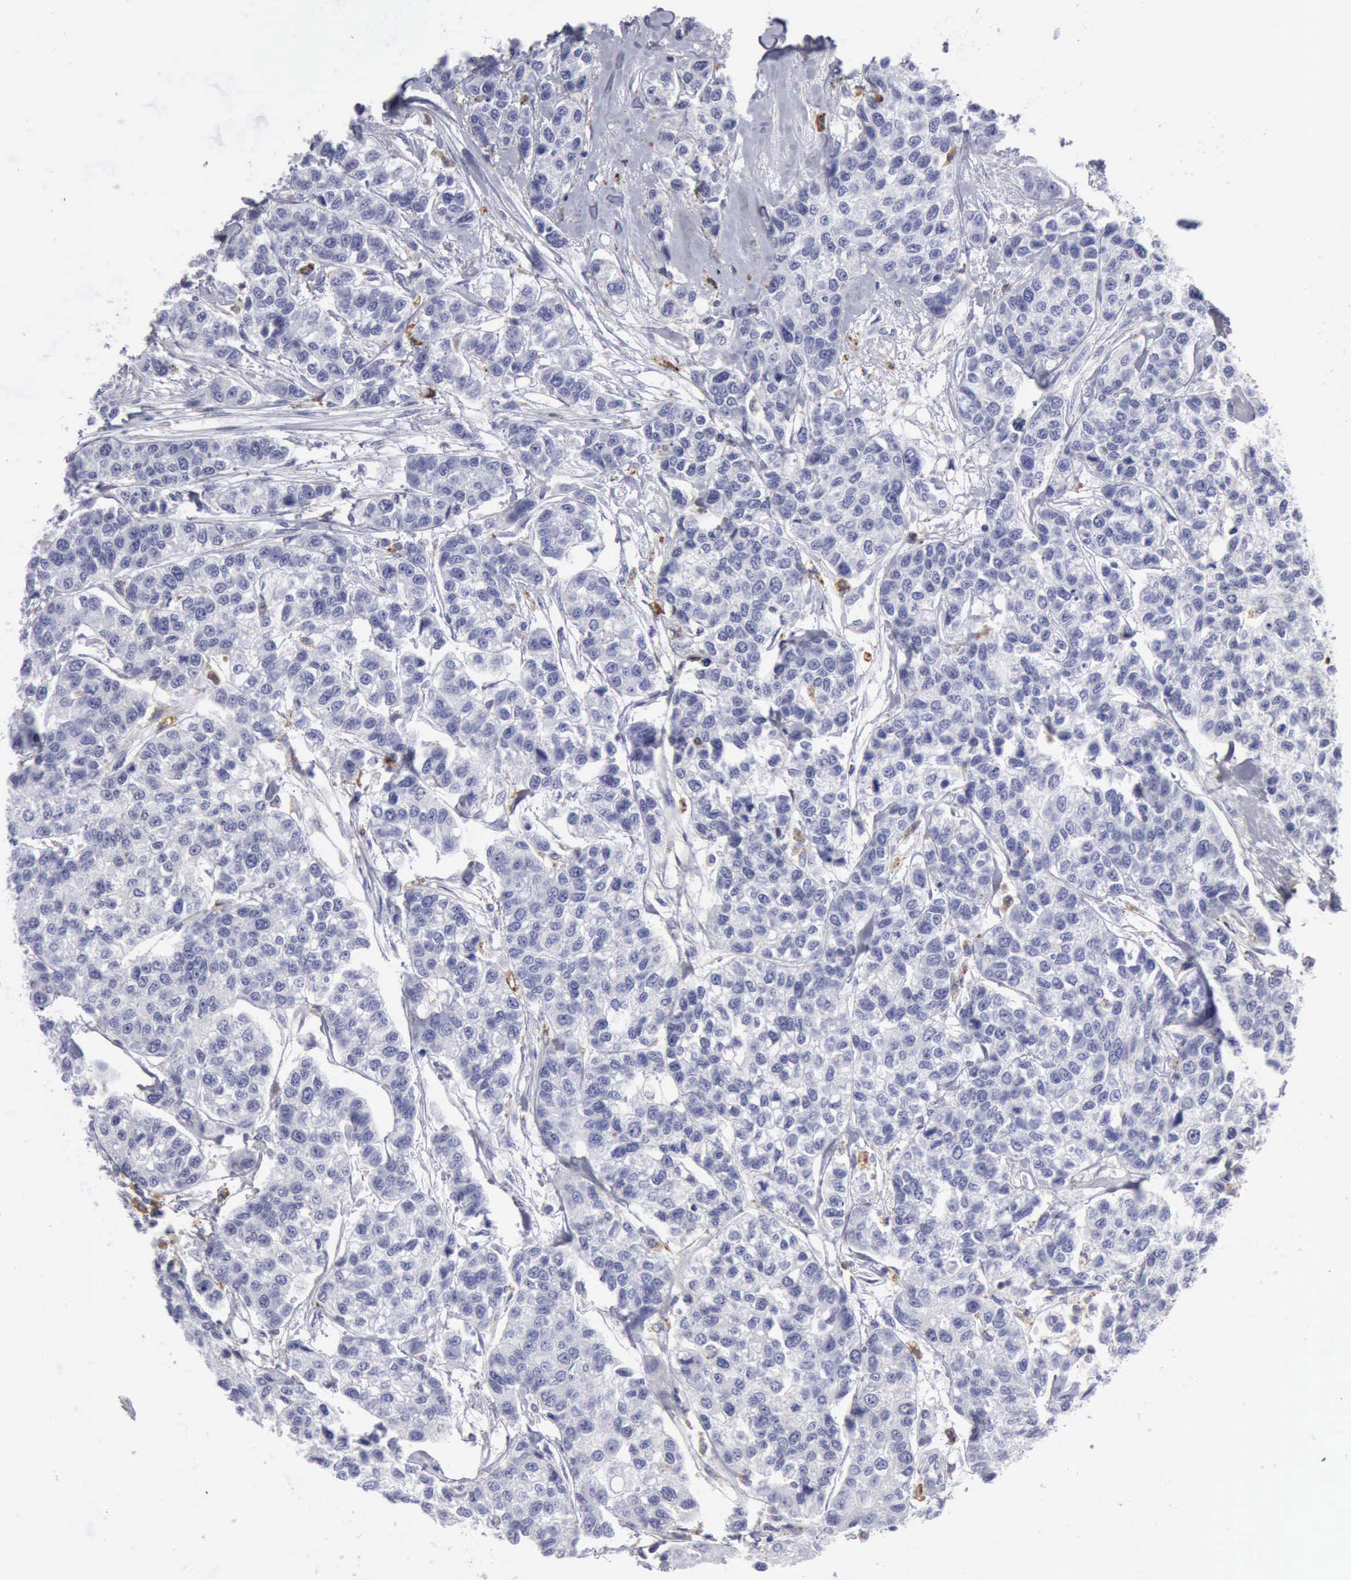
{"staining": {"intensity": "negative", "quantity": "none", "location": "none"}, "tissue": "breast cancer", "cell_type": "Tumor cells", "image_type": "cancer", "snomed": [{"axis": "morphology", "description": "Duct carcinoma"}, {"axis": "topography", "description": "Breast"}], "caption": "An immunohistochemistry (IHC) micrograph of breast cancer (invasive ductal carcinoma) is shown. There is no staining in tumor cells of breast cancer (invasive ductal carcinoma).", "gene": "CTSS", "patient": {"sex": "female", "age": 51}}